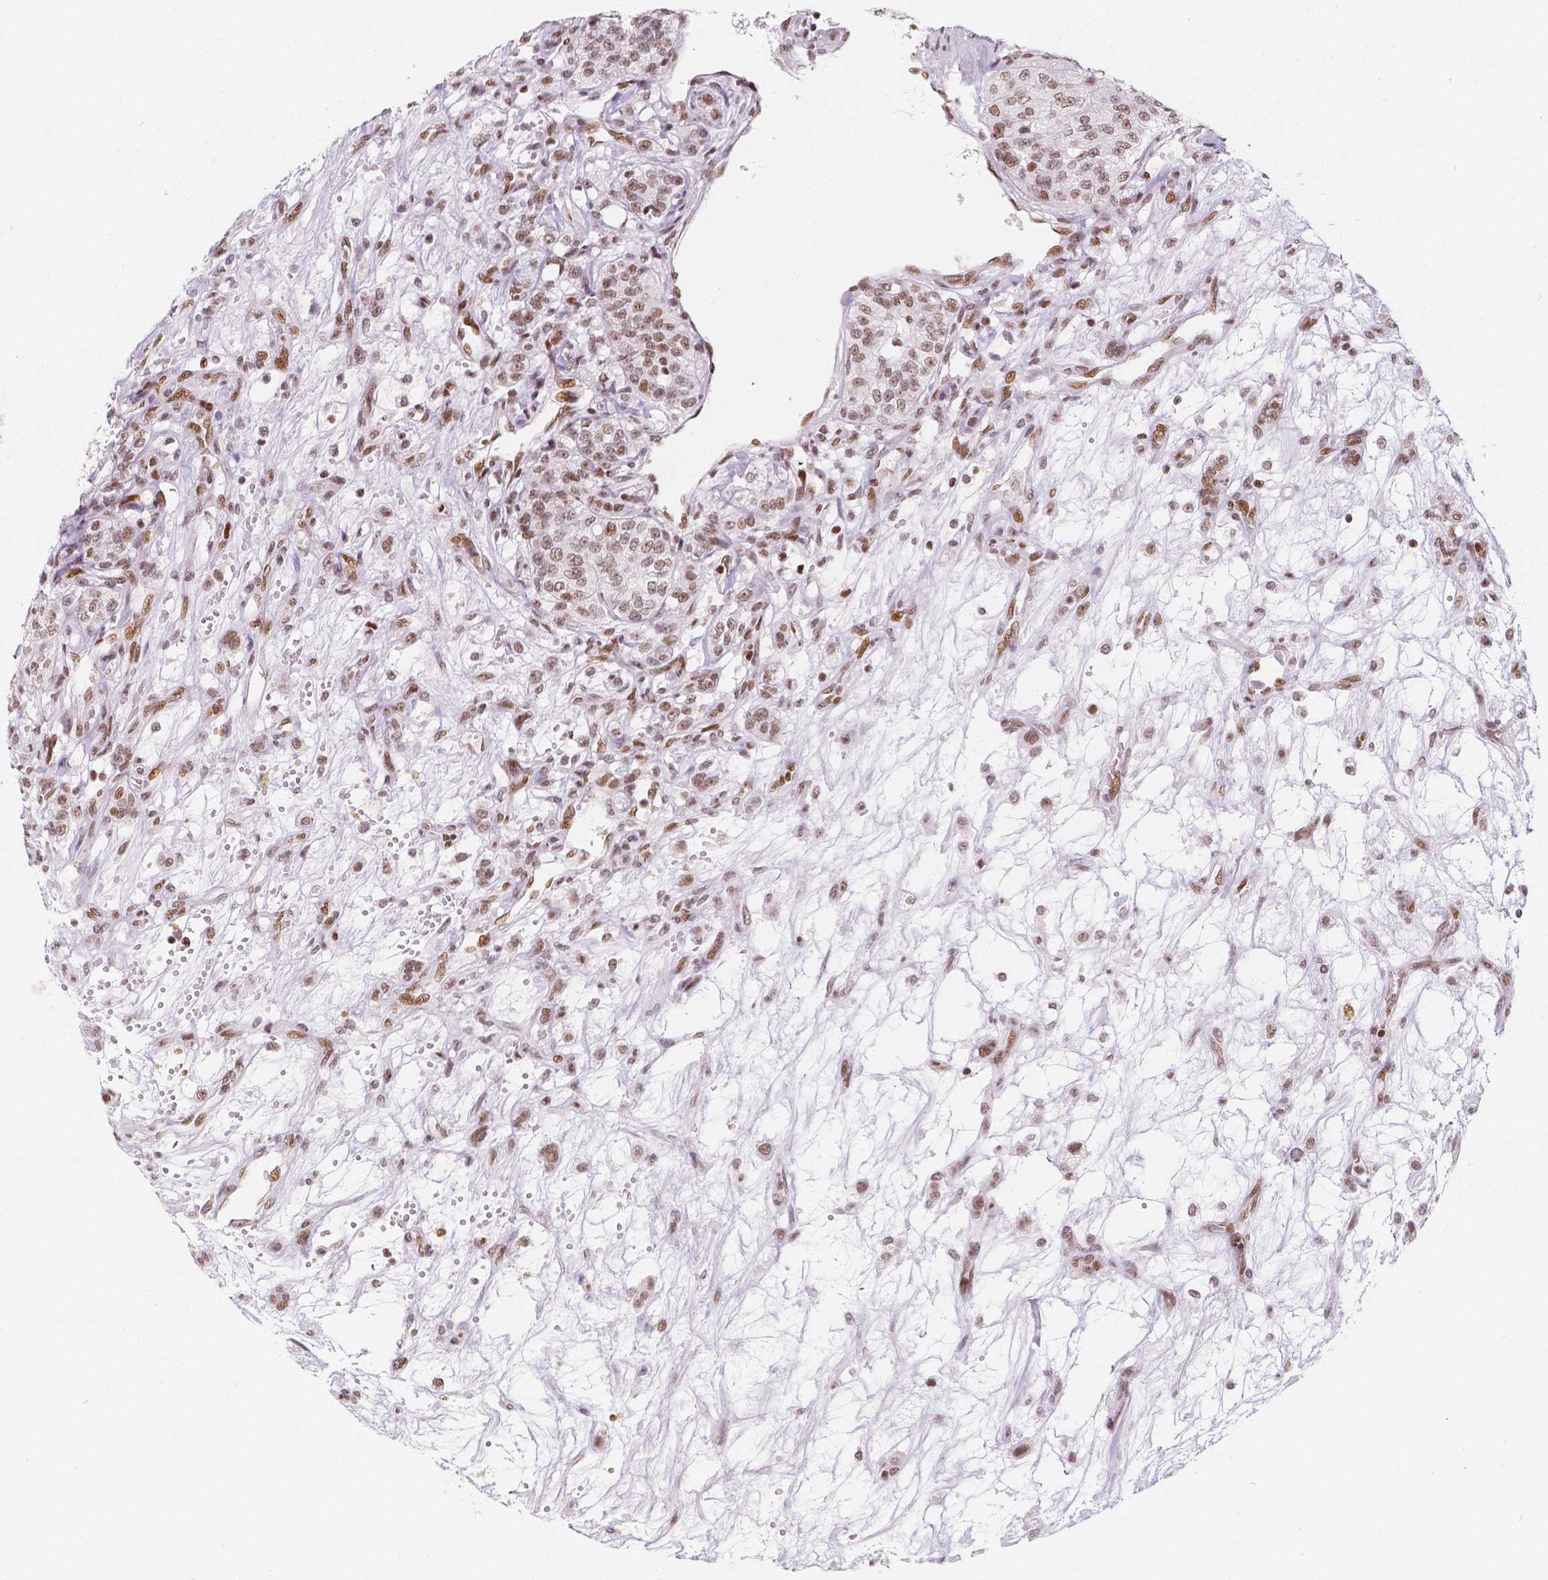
{"staining": {"intensity": "moderate", "quantity": ">75%", "location": "nuclear"}, "tissue": "renal cancer", "cell_type": "Tumor cells", "image_type": "cancer", "snomed": [{"axis": "morphology", "description": "Adenocarcinoma, NOS"}, {"axis": "topography", "description": "Kidney"}], "caption": "Renal cancer stained with immunohistochemistry shows moderate nuclear positivity in about >75% of tumor cells.", "gene": "HDAC1", "patient": {"sex": "female", "age": 63}}